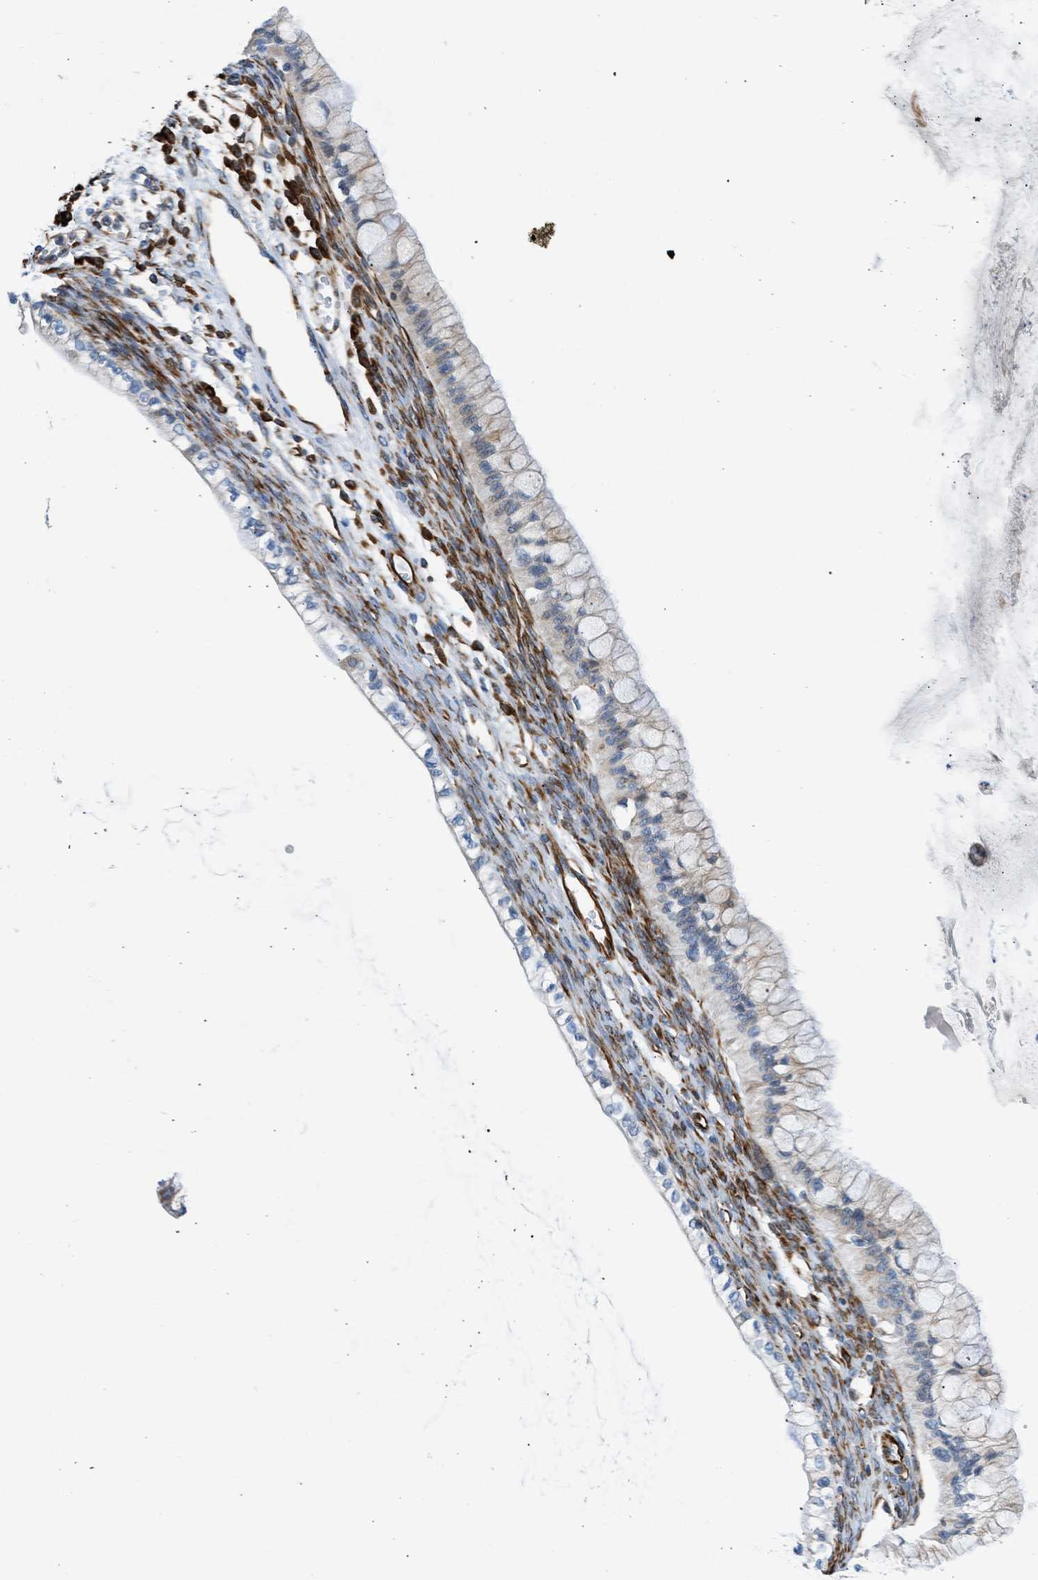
{"staining": {"intensity": "weak", "quantity": "25%-75%", "location": "cytoplasmic/membranous"}, "tissue": "ovarian cancer", "cell_type": "Tumor cells", "image_type": "cancer", "snomed": [{"axis": "morphology", "description": "Cystadenocarcinoma, mucinous, NOS"}, {"axis": "topography", "description": "Ovary"}], "caption": "DAB (3,3'-diaminobenzidine) immunohistochemical staining of human ovarian cancer (mucinous cystadenocarcinoma) exhibits weak cytoplasmic/membranous protein expression in about 25%-75% of tumor cells. (Stains: DAB in brown, nuclei in blue, Microscopy: brightfield microscopy at high magnification).", "gene": "ULK4", "patient": {"sex": "female", "age": 57}}